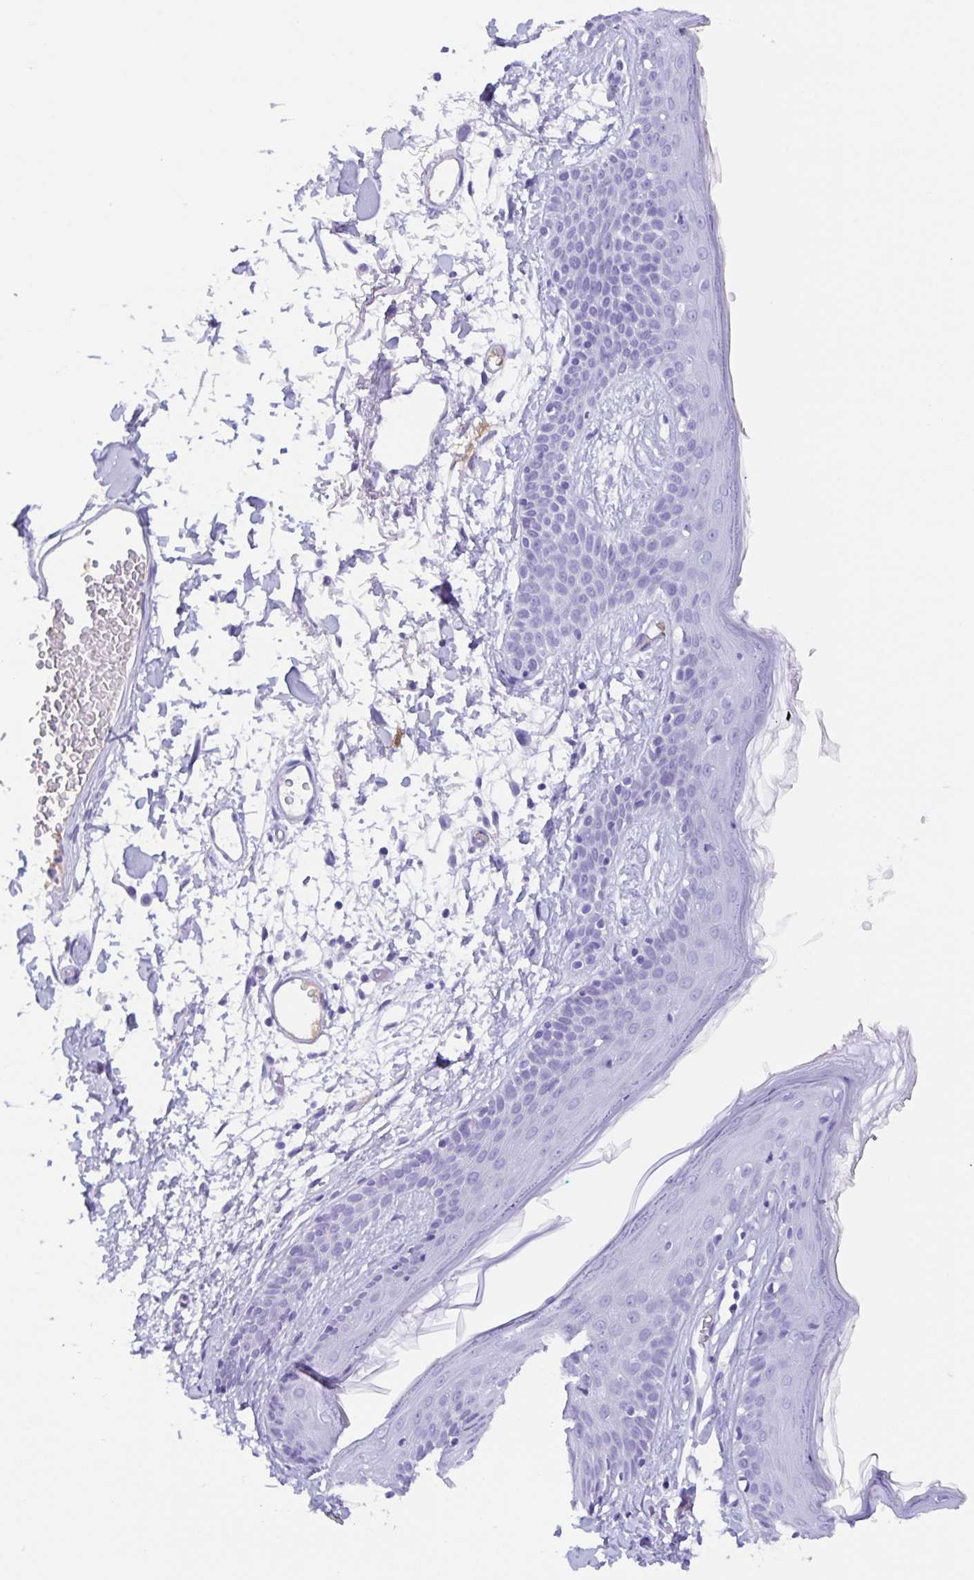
{"staining": {"intensity": "negative", "quantity": "none", "location": "none"}, "tissue": "skin", "cell_type": "Fibroblasts", "image_type": "normal", "snomed": [{"axis": "morphology", "description": "Normal tissue, NOS"}, {"axis": "topography", "description": "Skin"}], "caption": "Immunohistochemistry (IHC) histopathology image of unremarkable human skin stained for a protein (brown), which exhibits no expression in fibroblasts. (DAB immunohistochemistry (IHC) visualized using brightfield microscopy, high magnification).", "gene": "GKN1", "patient": {"sex": "male", "age": 79}}